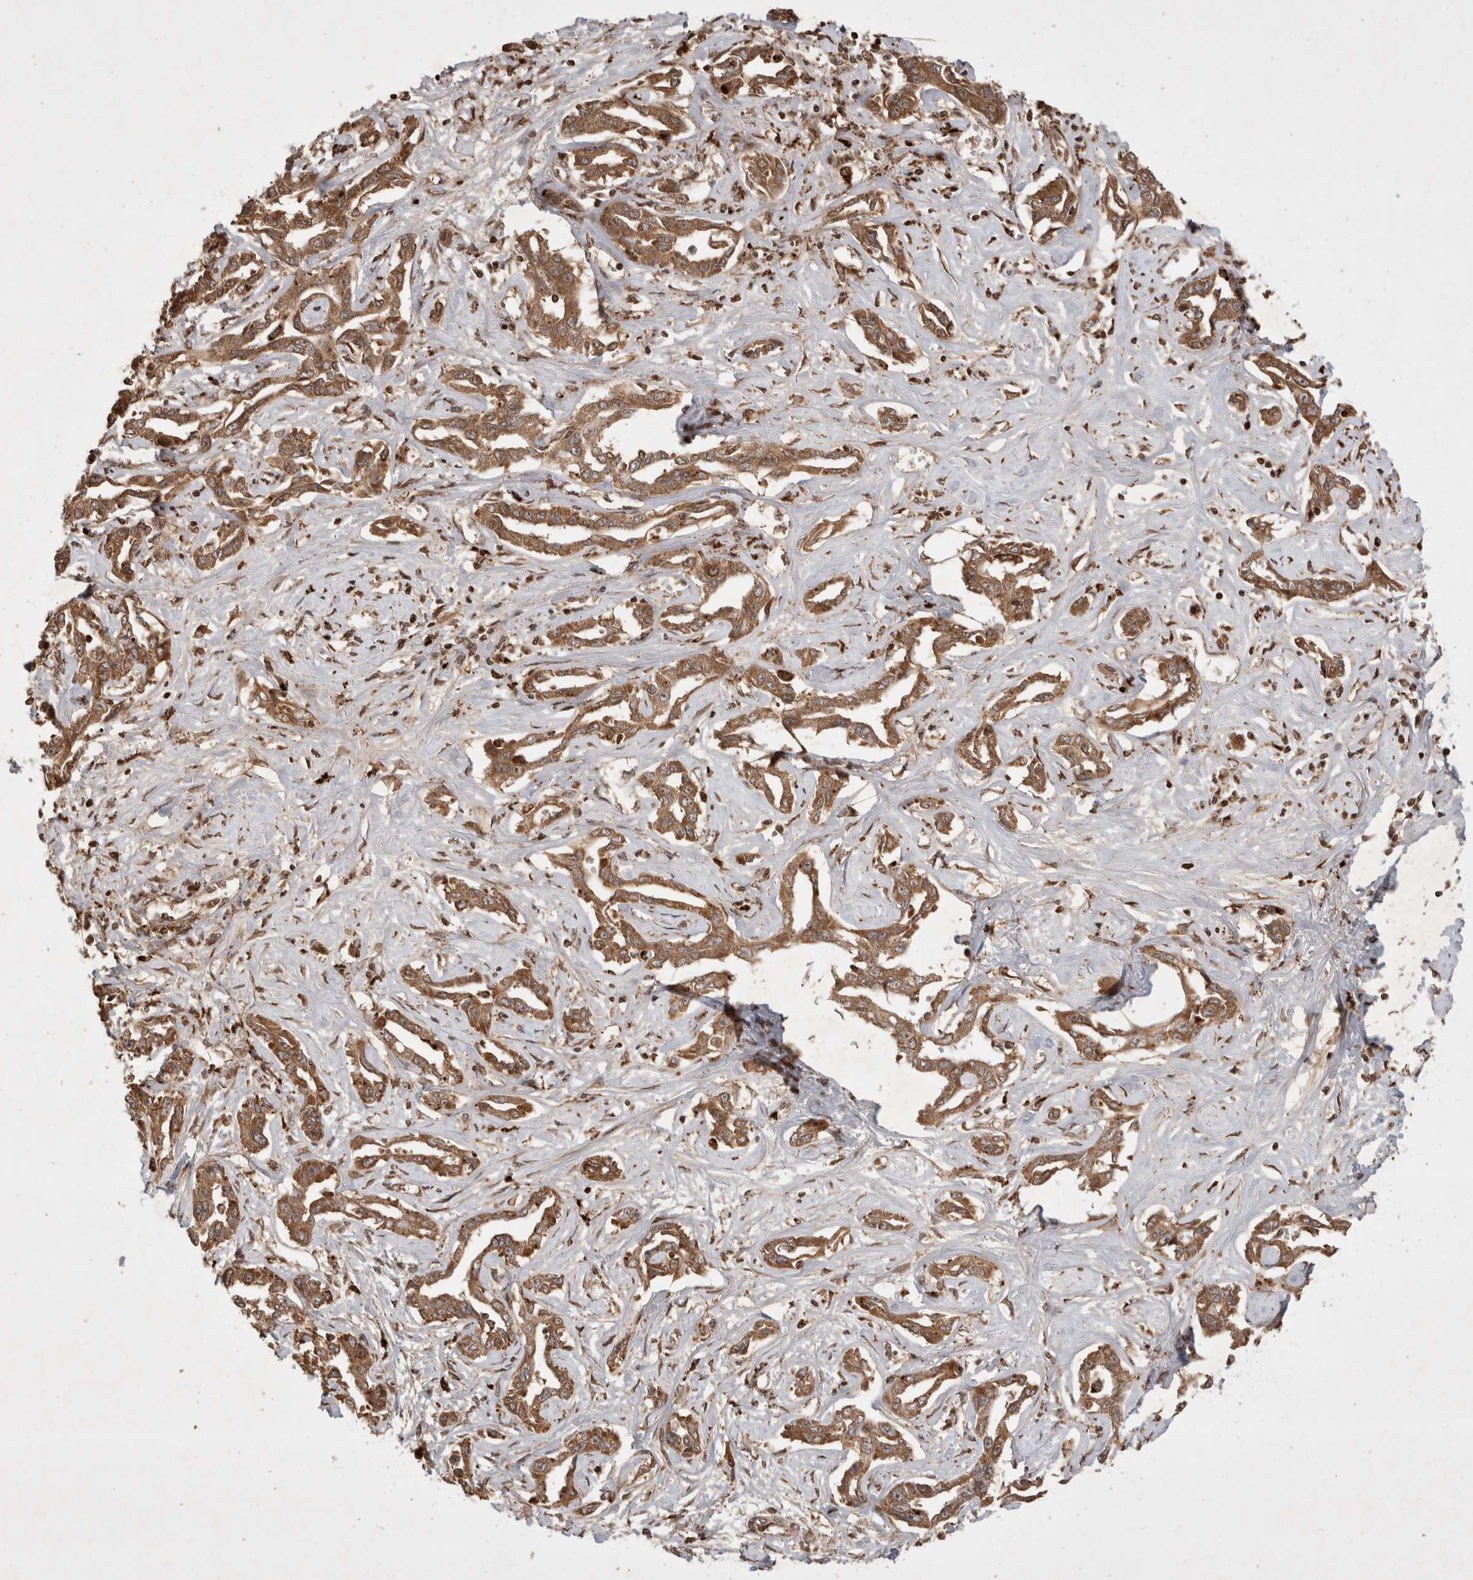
{"staining": {"intensity": "moderate", "quantity": ">75%", "location": "cytoplasmic/membranous"}, "tissue": "liver cancer", "cell_type": "Tumor cells", "image_type": "cancer", "snomed": [{"axis": "morphology", "description": "Cholangiocarcinoma"}, {"axis": "topography", "description": "Liver"}], "caption": "DAB immunohistochemical staining of liver cholangiocarcinoma reveals moderate cytoplasmic/membranous protein staining in about >75% of tumor cells.", "gene": "FAM221A", "patient": {"sex": "male", "age": 59}}